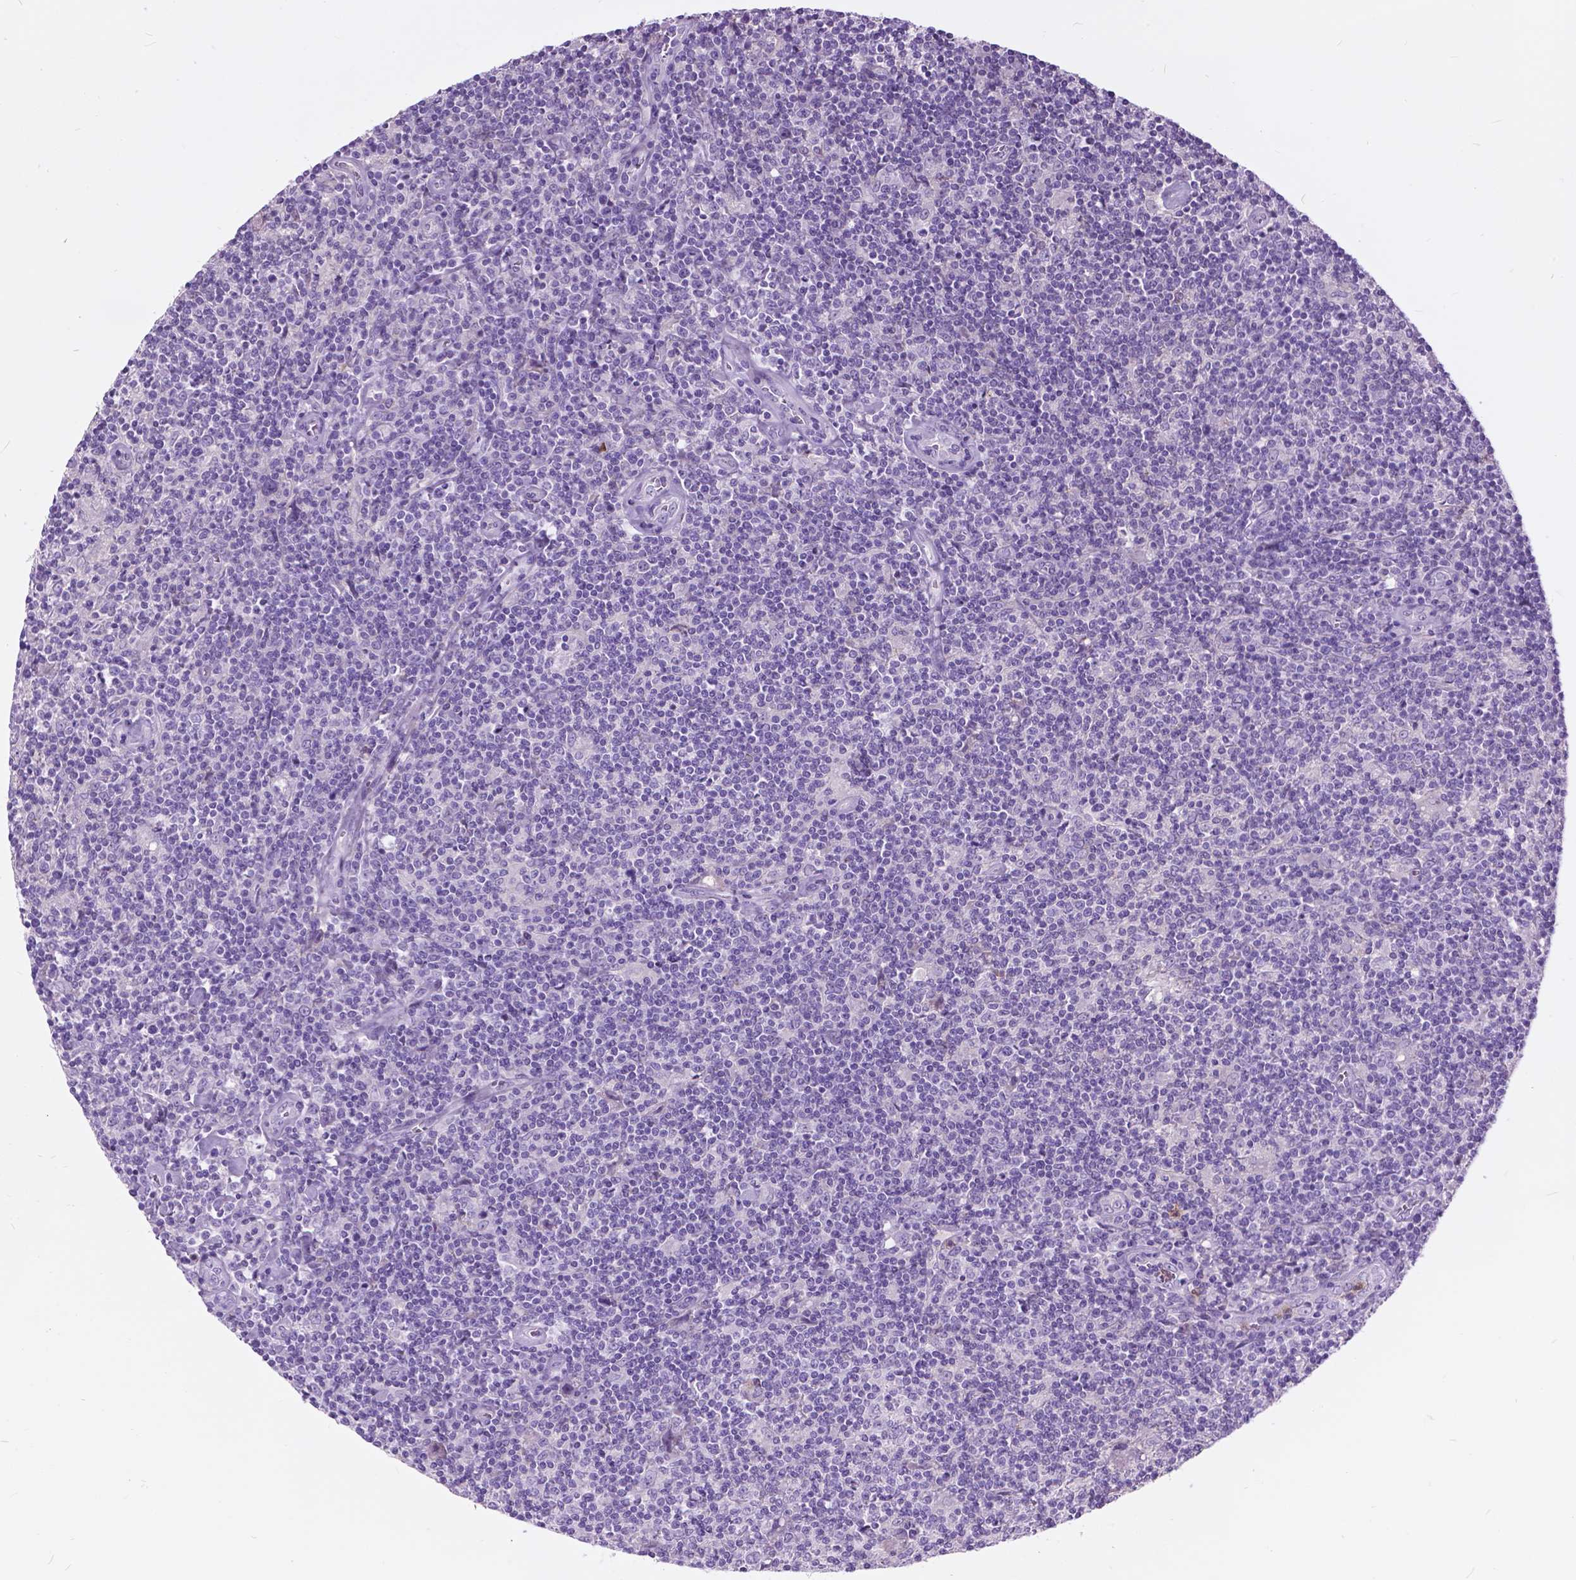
{"staining": {"intensity": "negative", "quantity": "none", "location": "none"}, "tissue": "lymphoma", "cell_type": "Tumor cells", "image_type": "cancer", "snomed": [{"axis": "morphology", "description": "Hodgkin's disease, NOS"}, {"axis": "topography", "description": "Lymph node"}], "caption": "Tumor cells show no significant protein positivity in Hodgkin's disease. (DAB IHC, high magnification).", "gene": "PRR35", "patient": {"sex": "male", "age": 40}}